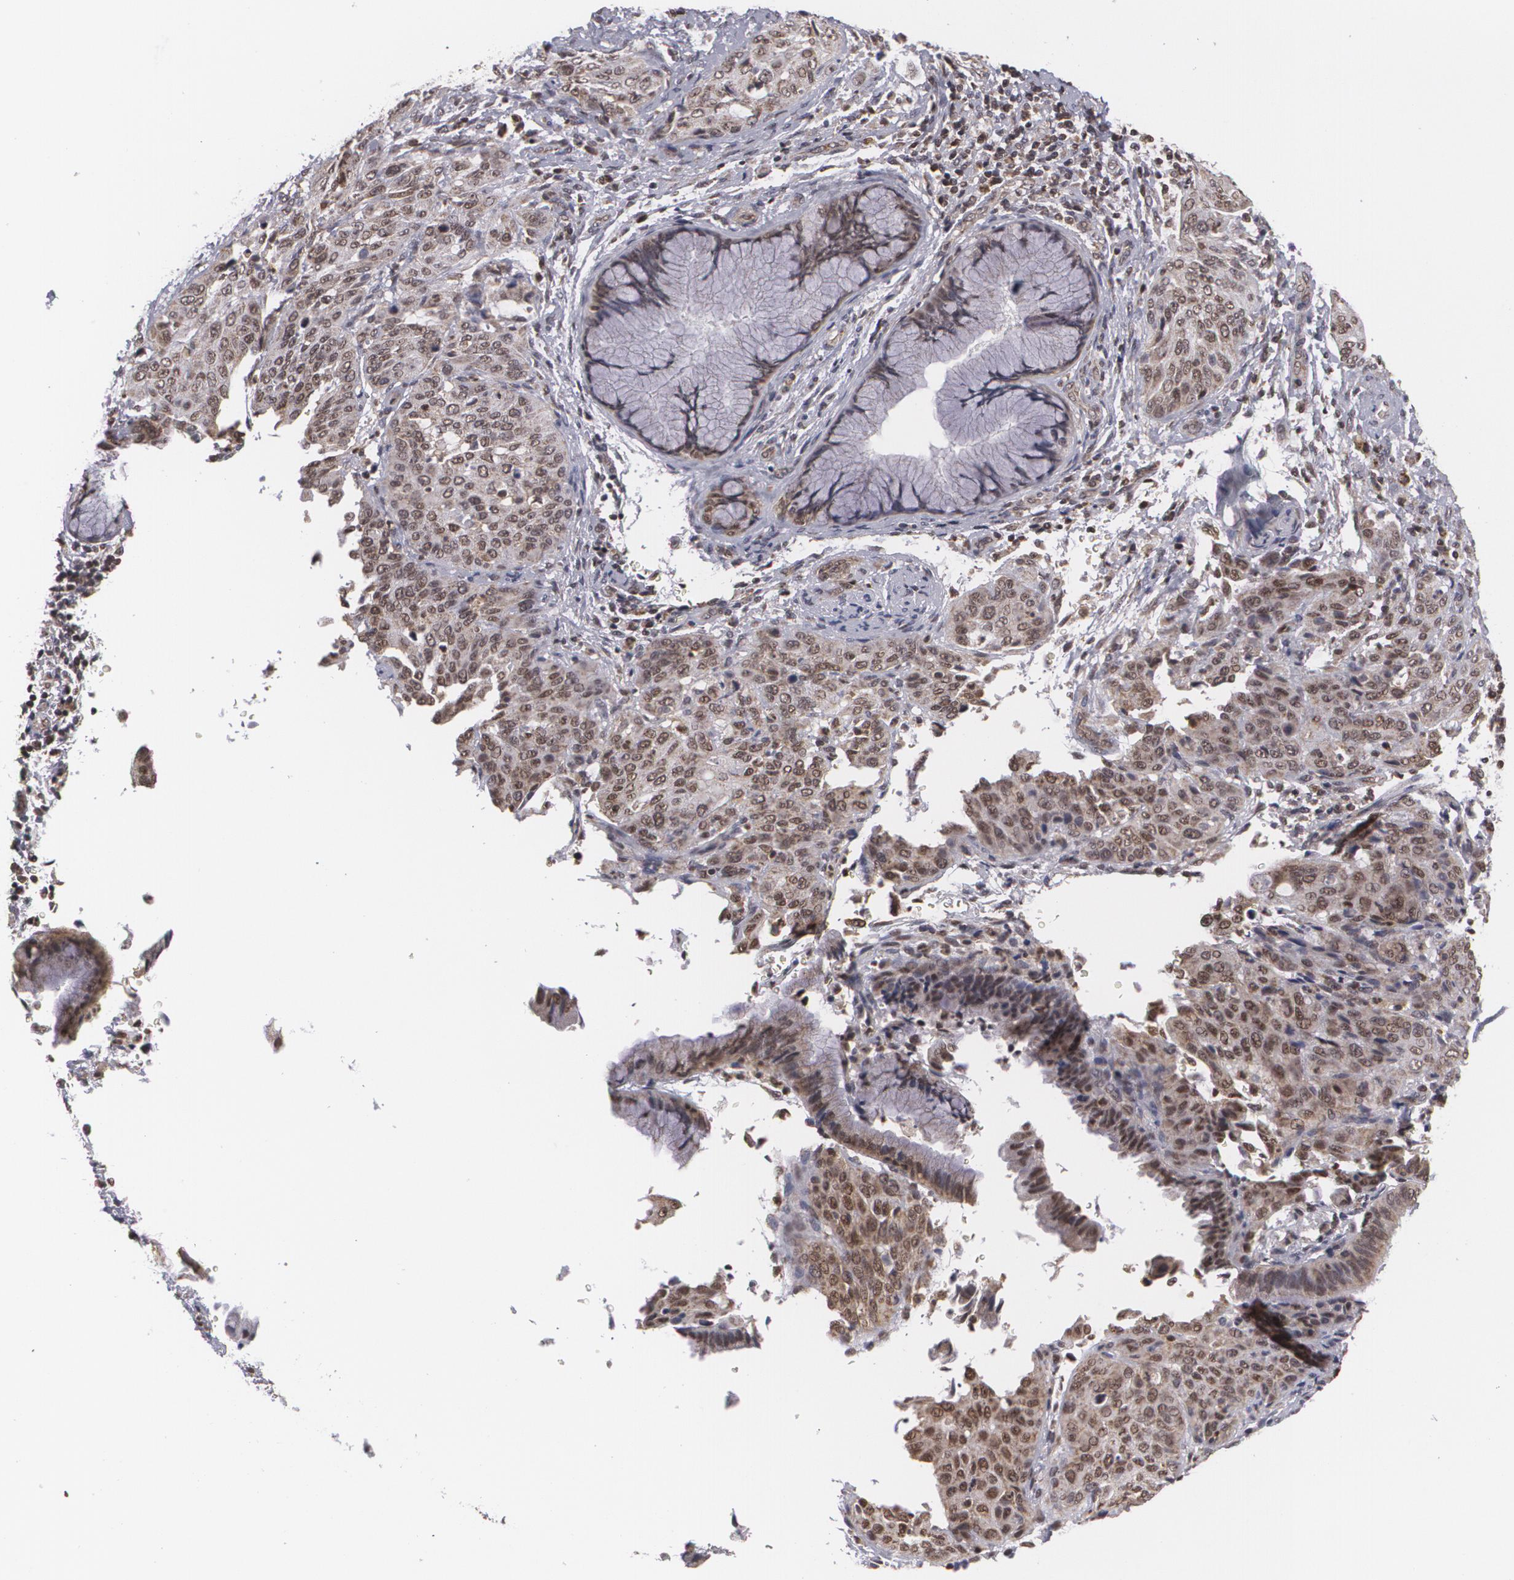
{"staining": {"intensity": "weak", "quantity": ">75%", "location": "nuclear"}, "tissue": "cervical cancer", "cell_type": "Tumor cells", "image_type": "cancer", "snomed": [{"axis": "morphology", "description": "Squamous cell carcinoma, NOS"}, {"axis": "topography", "description": "Cervix"}], "caption": "The micrograph shows staining of cervical squamous cell carcinoma, revealing weak nuclear protein positivity (brown color) within tumor cells.", "gene": "MXD1", "patient": {"sex": "female", "age": 41}}